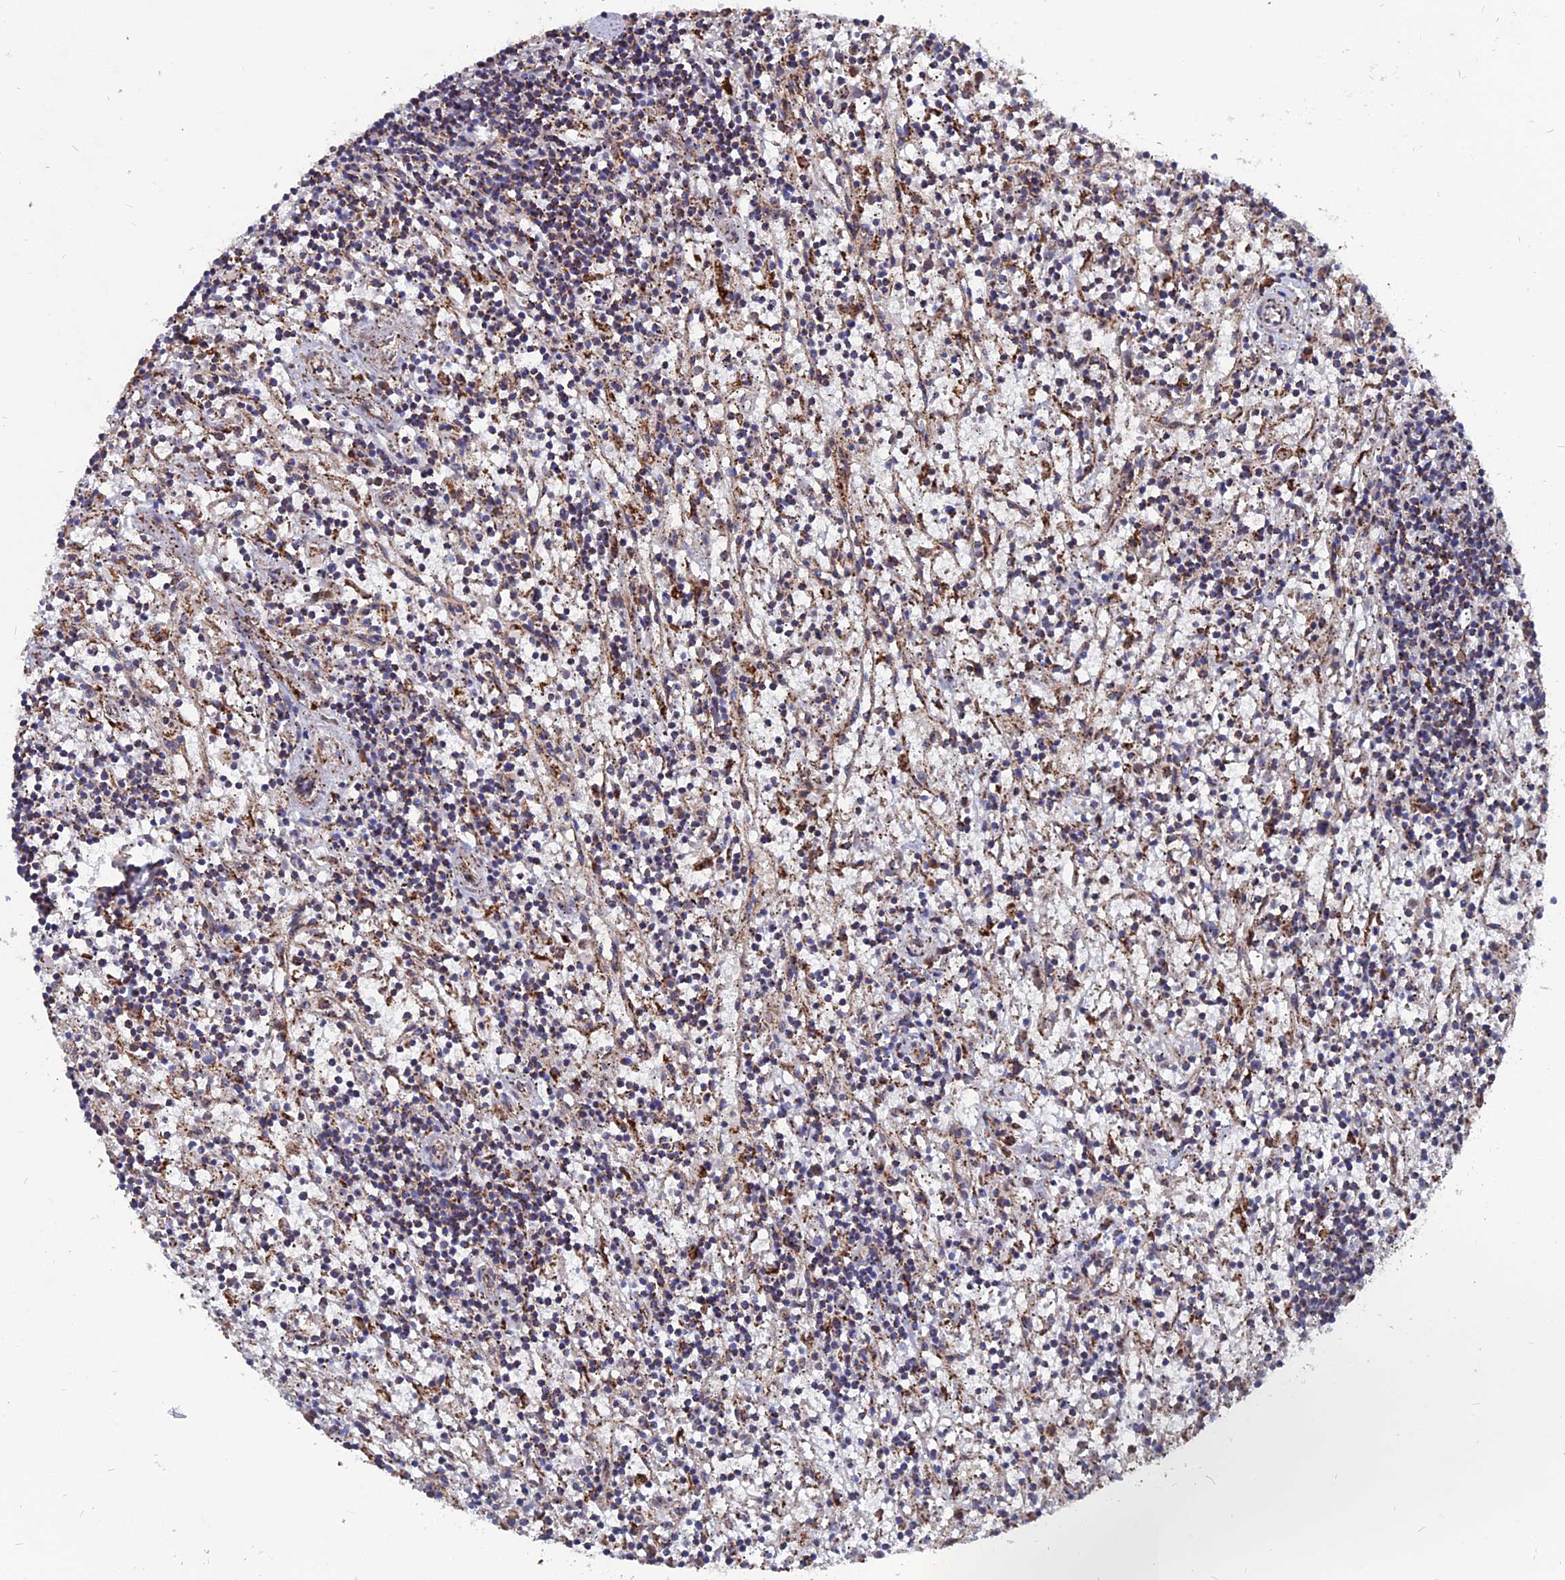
{"staining": {"intensity": "moderate", "quantity": "25%-75%", "location": "cytoplasmic/membranous"}, "tissue": "lymphoma", "cell_type": "Tumor cells", "image_type": "cancer", "snomed": [{"axis": "morphology", "description": "Malignant lymphoma, non-Hodgkin's type, Low grade"}, {"axis": "topography", "description": "Spleen"}], "caption": "An image of malignant lymphoma, non-Hodgkin's type (low-grade) stained for a protein shows moderate cytoplasmic/membranous brown staining in tumor cells.", "gene": "TGFA", "patient": {"sex": "male", "age": 76}}